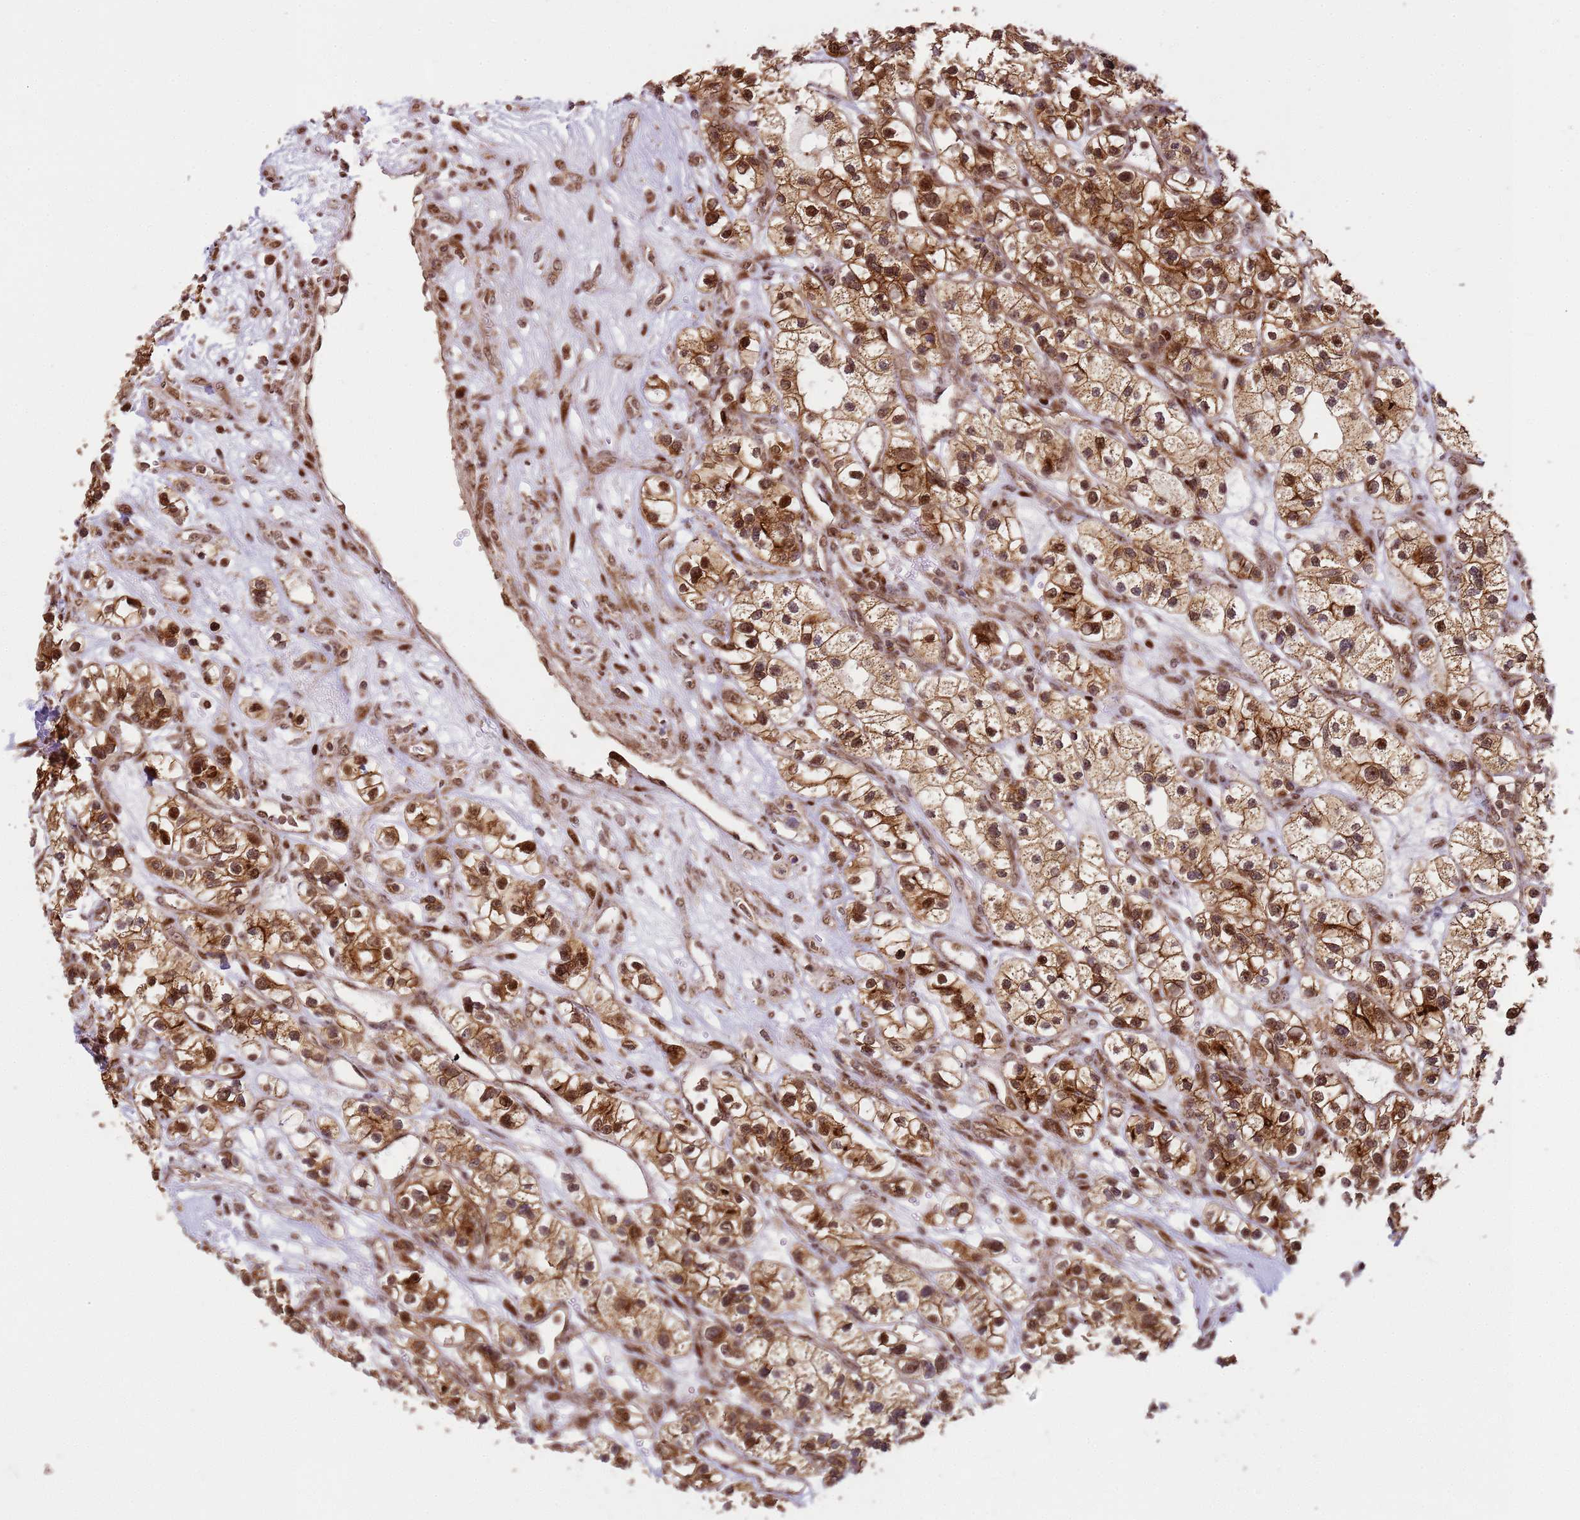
{"staining": {"intensity": "strong", "quantity": ">75%", "location": "cytoplasmic/membranous,nuclear"}, "tissue": "renal cancer", "cell_type": "Tumor cells", "image_type": "cancer", "snomed": [{"axis": "morphology", "description": "Adenocarcinoma, NOS"}, {"axis": "topography", "description": "Kidney"}], "caption": "A photomicrograph of human renal cancer (adenocarcinoma) stained for a protein reveals strong cytoplasmic/membranous and nuclear brown staining in tumor cells.", "gene": "PEX14", "patient": {"sex": "female", "age": 57}}